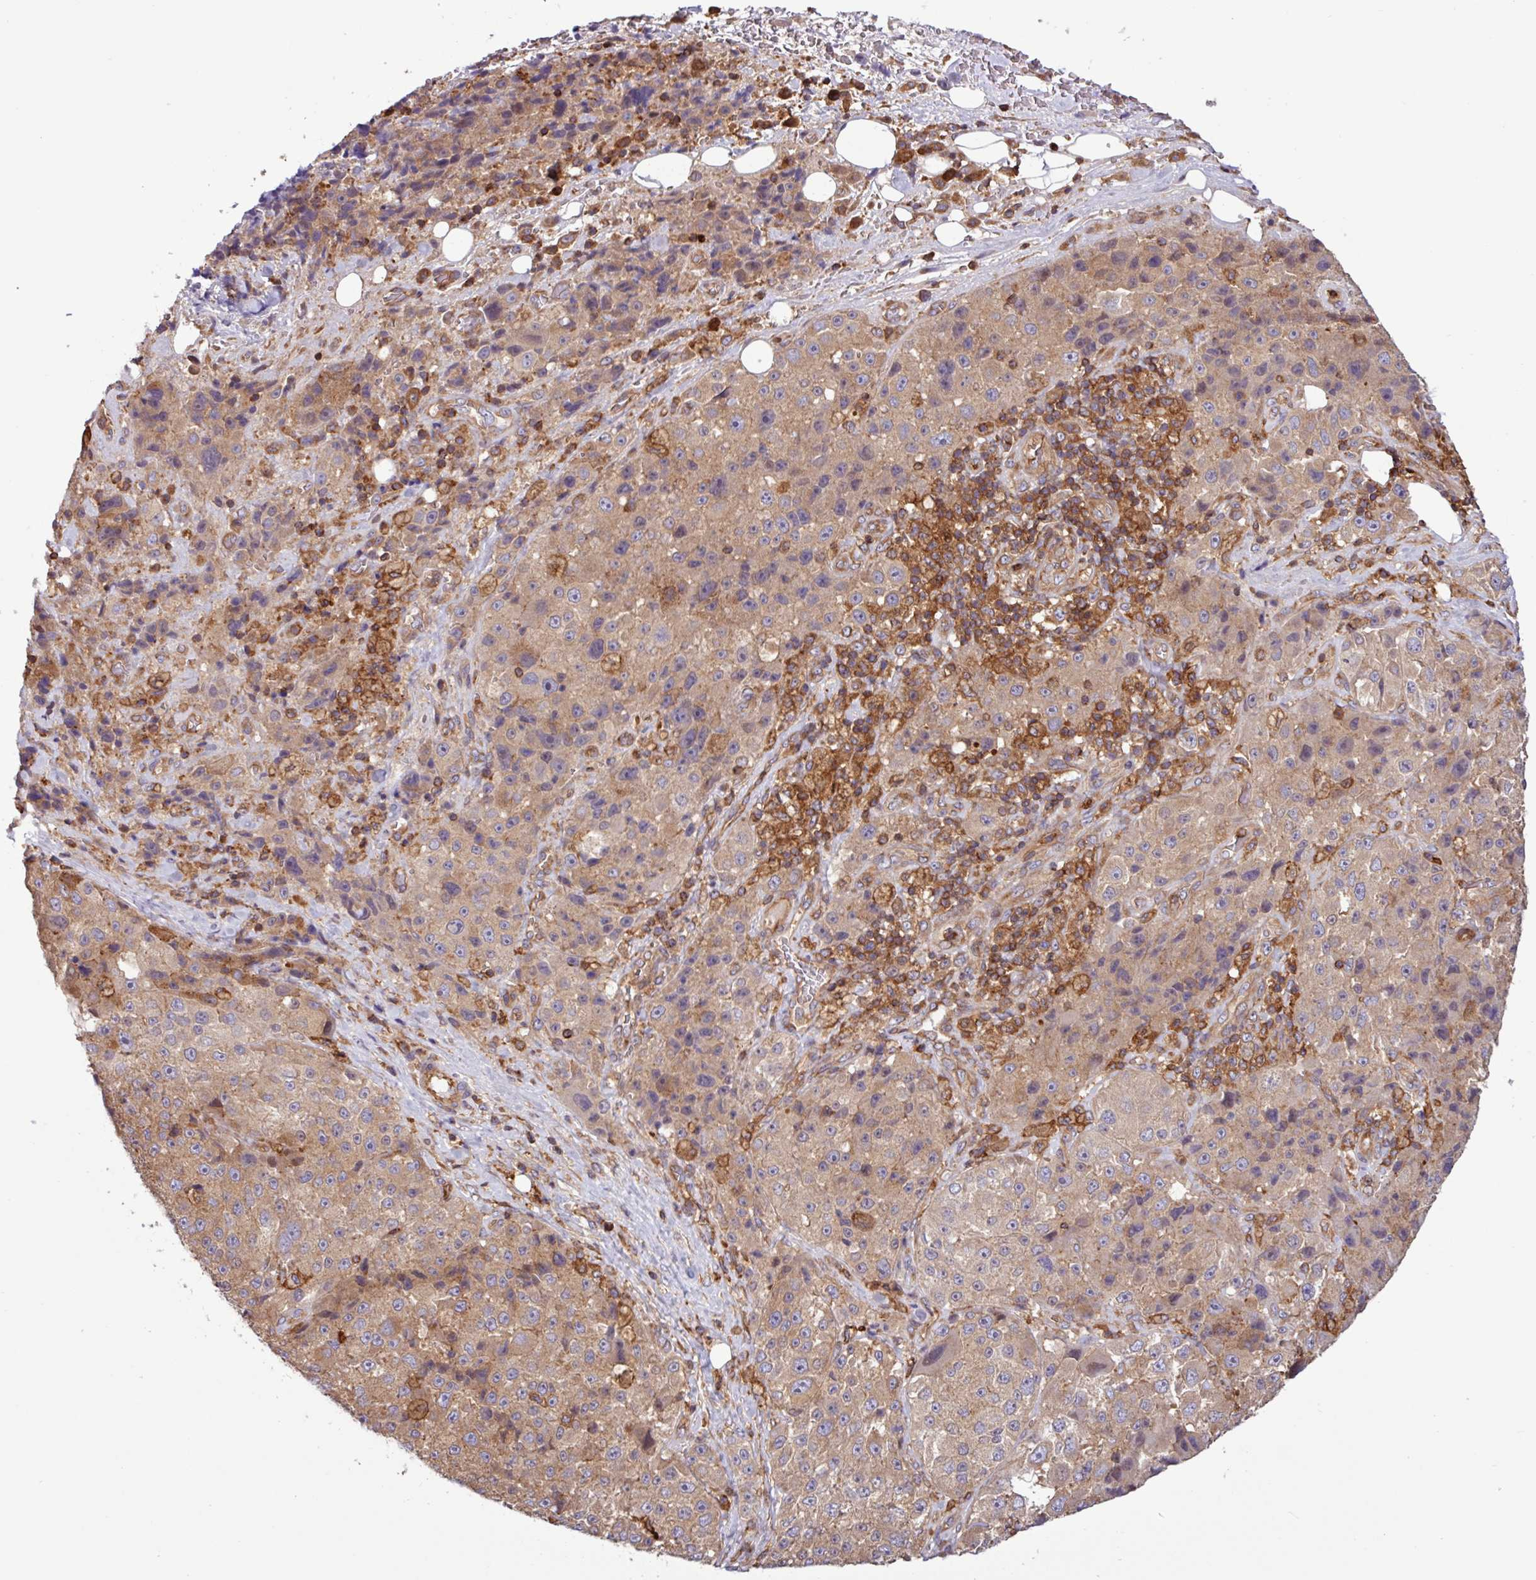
{"staining": {"intensity": "moderate", "quantity": "<25%", "location": "cytoplasmic/membranous"}, "tissue": "melanoma", "cell_type": "Tumor cells", "image_type": "cancer", "snomed": [{"axis": "morphology", "description": "Malignant melanoma, Metastatic site"}, {"axis": "topography", "description": "Lymph node"}], "caption": "Protein expression analysis of human malignant melanoma (metastatic site) reveals moderate cytoplasmic/membranous staining in approximately <25% of tumor cells.", "gene": "ACTR3", "patient": {"sex": "male", "age": 62}}